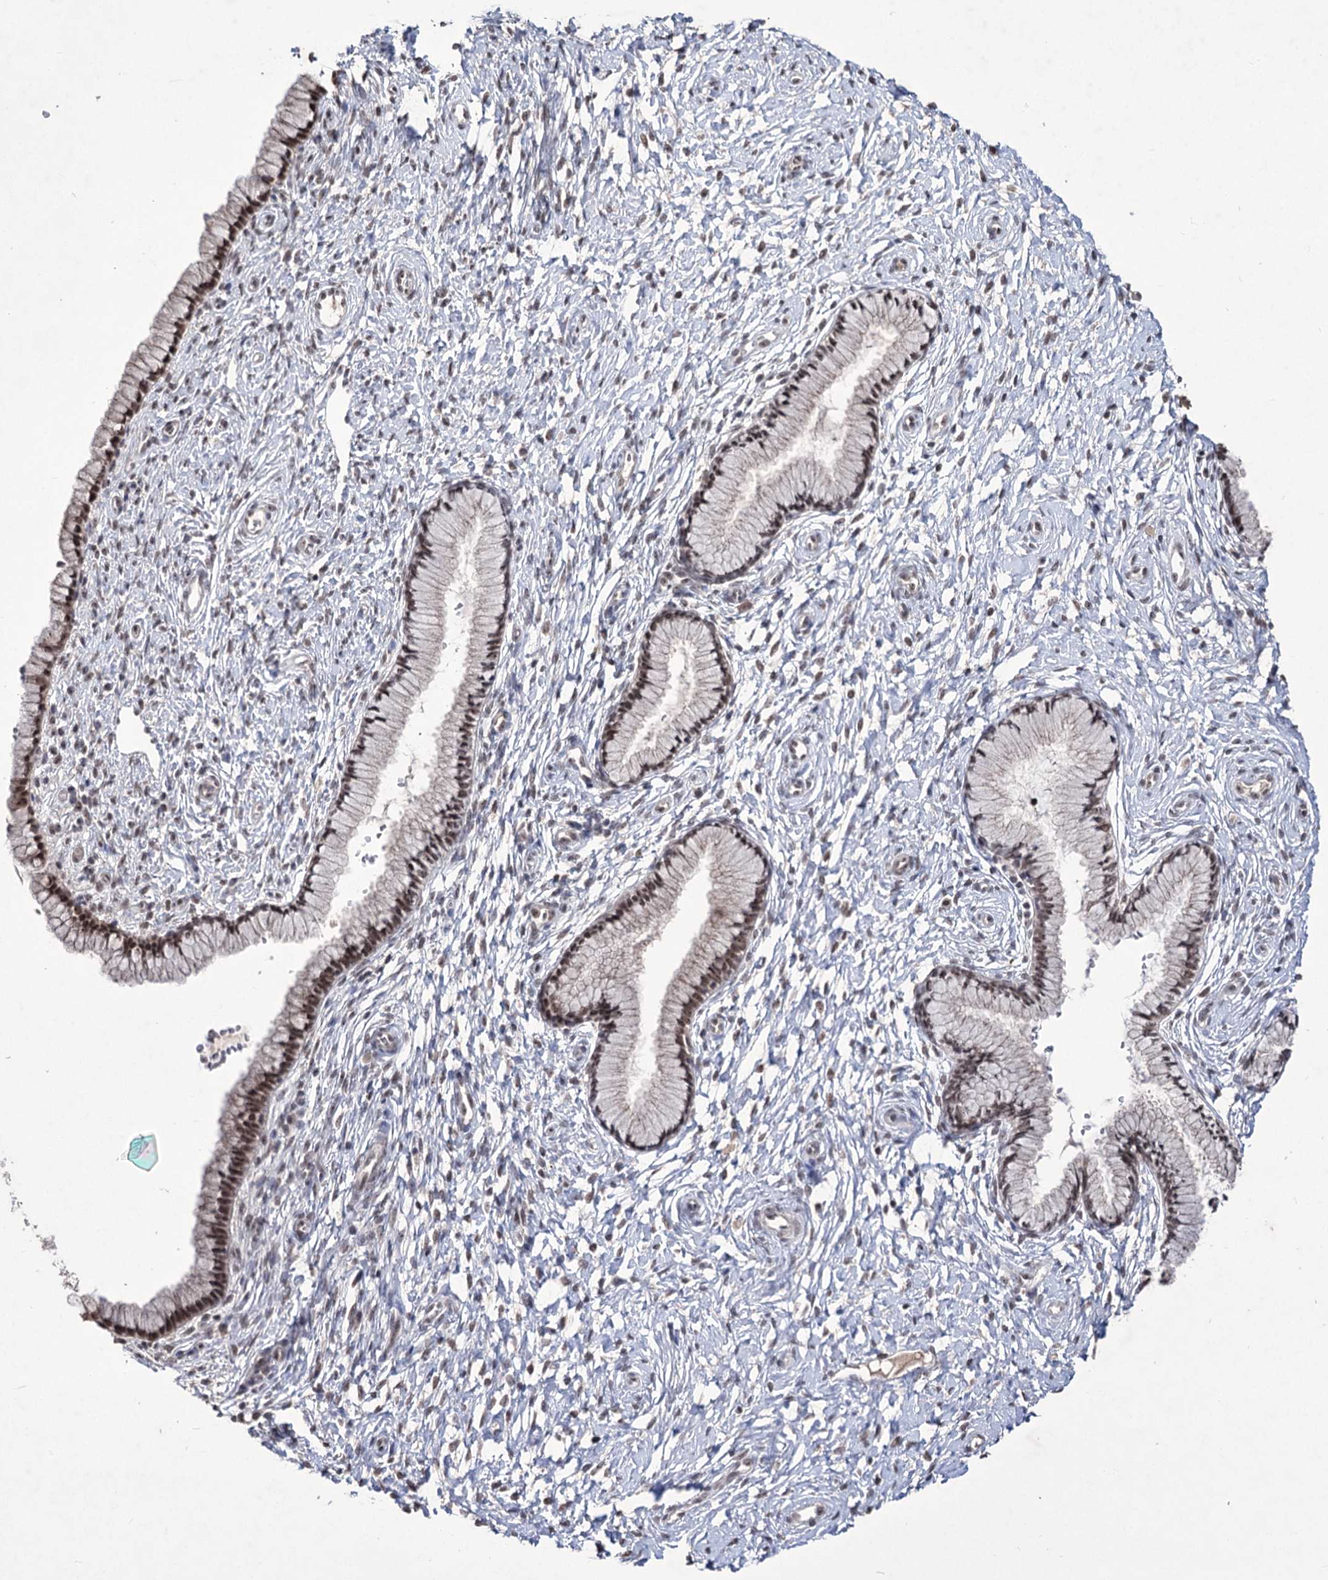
{"staining": {"intensity": "moderate", "quantity": "25%-75%", "location": "nuclear"}, "tissue": "cervix", "cell_type": "Glandular cells", "image_type": "normal", "snomed": [{"axis": "morphology", "description": "Normal tissue, NOS"}, {"axis": "topography", "description": "Cervix"}], "caption": "Moderate nuclear expression for a protein is identified in about 25%-75% of glandular cells of unremarkable cervix using immunohistochemistry.", "gene": "VGLL4", "patient": {"sex": "female", "age": 33}}